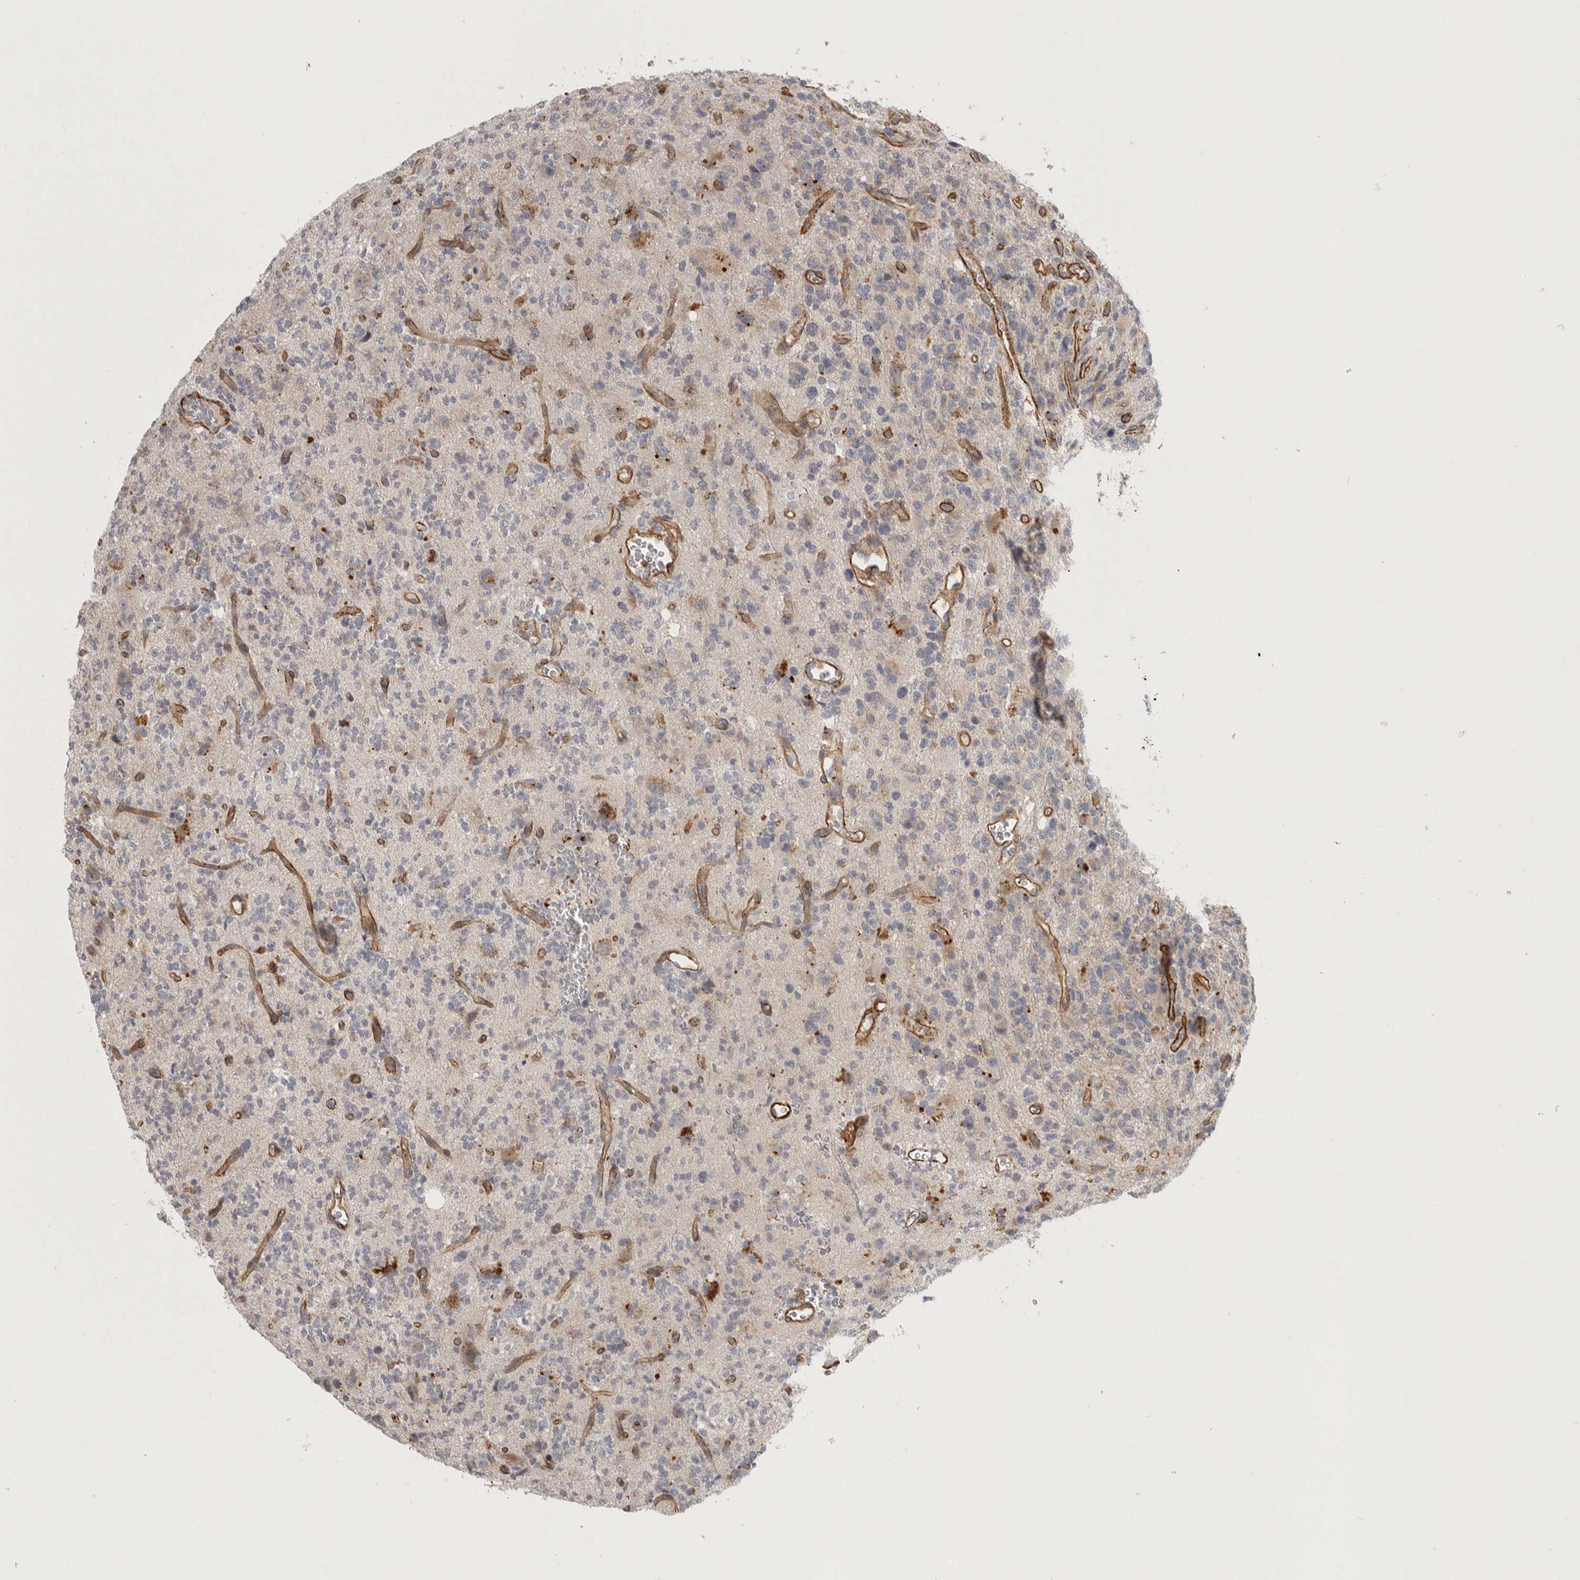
{"staining": {"intensity": "negative", "quantity": "none", "location": "none"}, "tissue": "glioma", "cell_type": "Tumor cells", "image_type": "cancer", "snomed": [{"axis": "morphology", "description": "Glioma, malignant, High grade"}, {"axis": "topography", "description": "Brain"}], "caption": "This is a micrograph of immunohistochemistry staining of malignant glioma (high-grade), which shows no staining in tumor cells.", "gene": "LONRF1", "patient": {"sex": "female", "age": 62}}